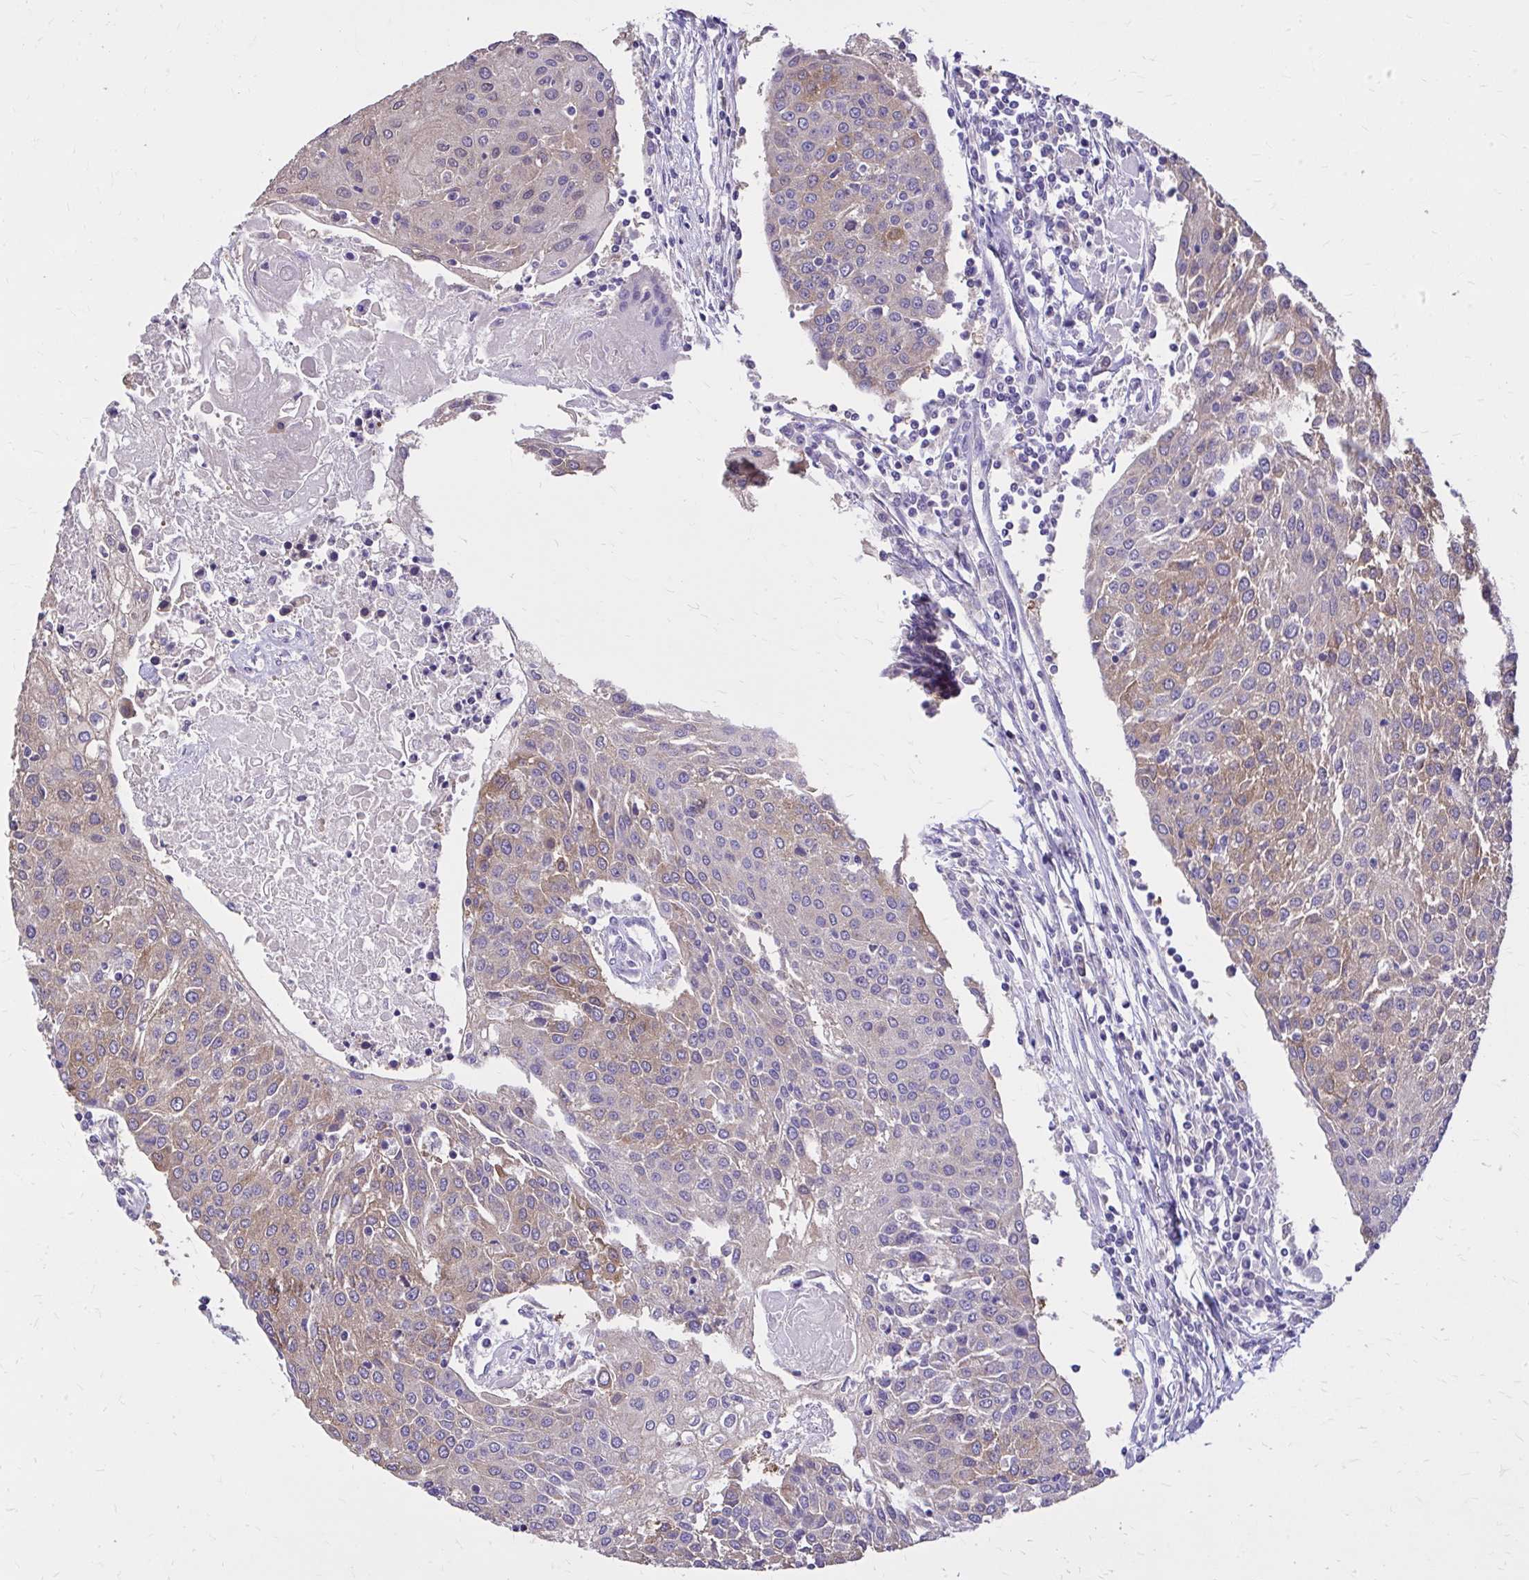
{"staining": {"intensity": "moderate", "quantity": "25%-75%", "location": "cytoplasmic/membranous"}, "tissue": "urothelial cancer", "cell_type": "Tumor cells", "image_type": "cancer", "snomed": [{"axis": "morphology", "description": "Urothelial carcinoma, High grade"}, {"axis": "topography", "description": "Urinary bladder"}], "caption": "Urothelial cancer tissue exhibits moderate cytoplasmic/membranous expression in about 25%-75% of tumor cells", "gene": "EPB41L1", "patient": {"sex": "female", "age": 85}}